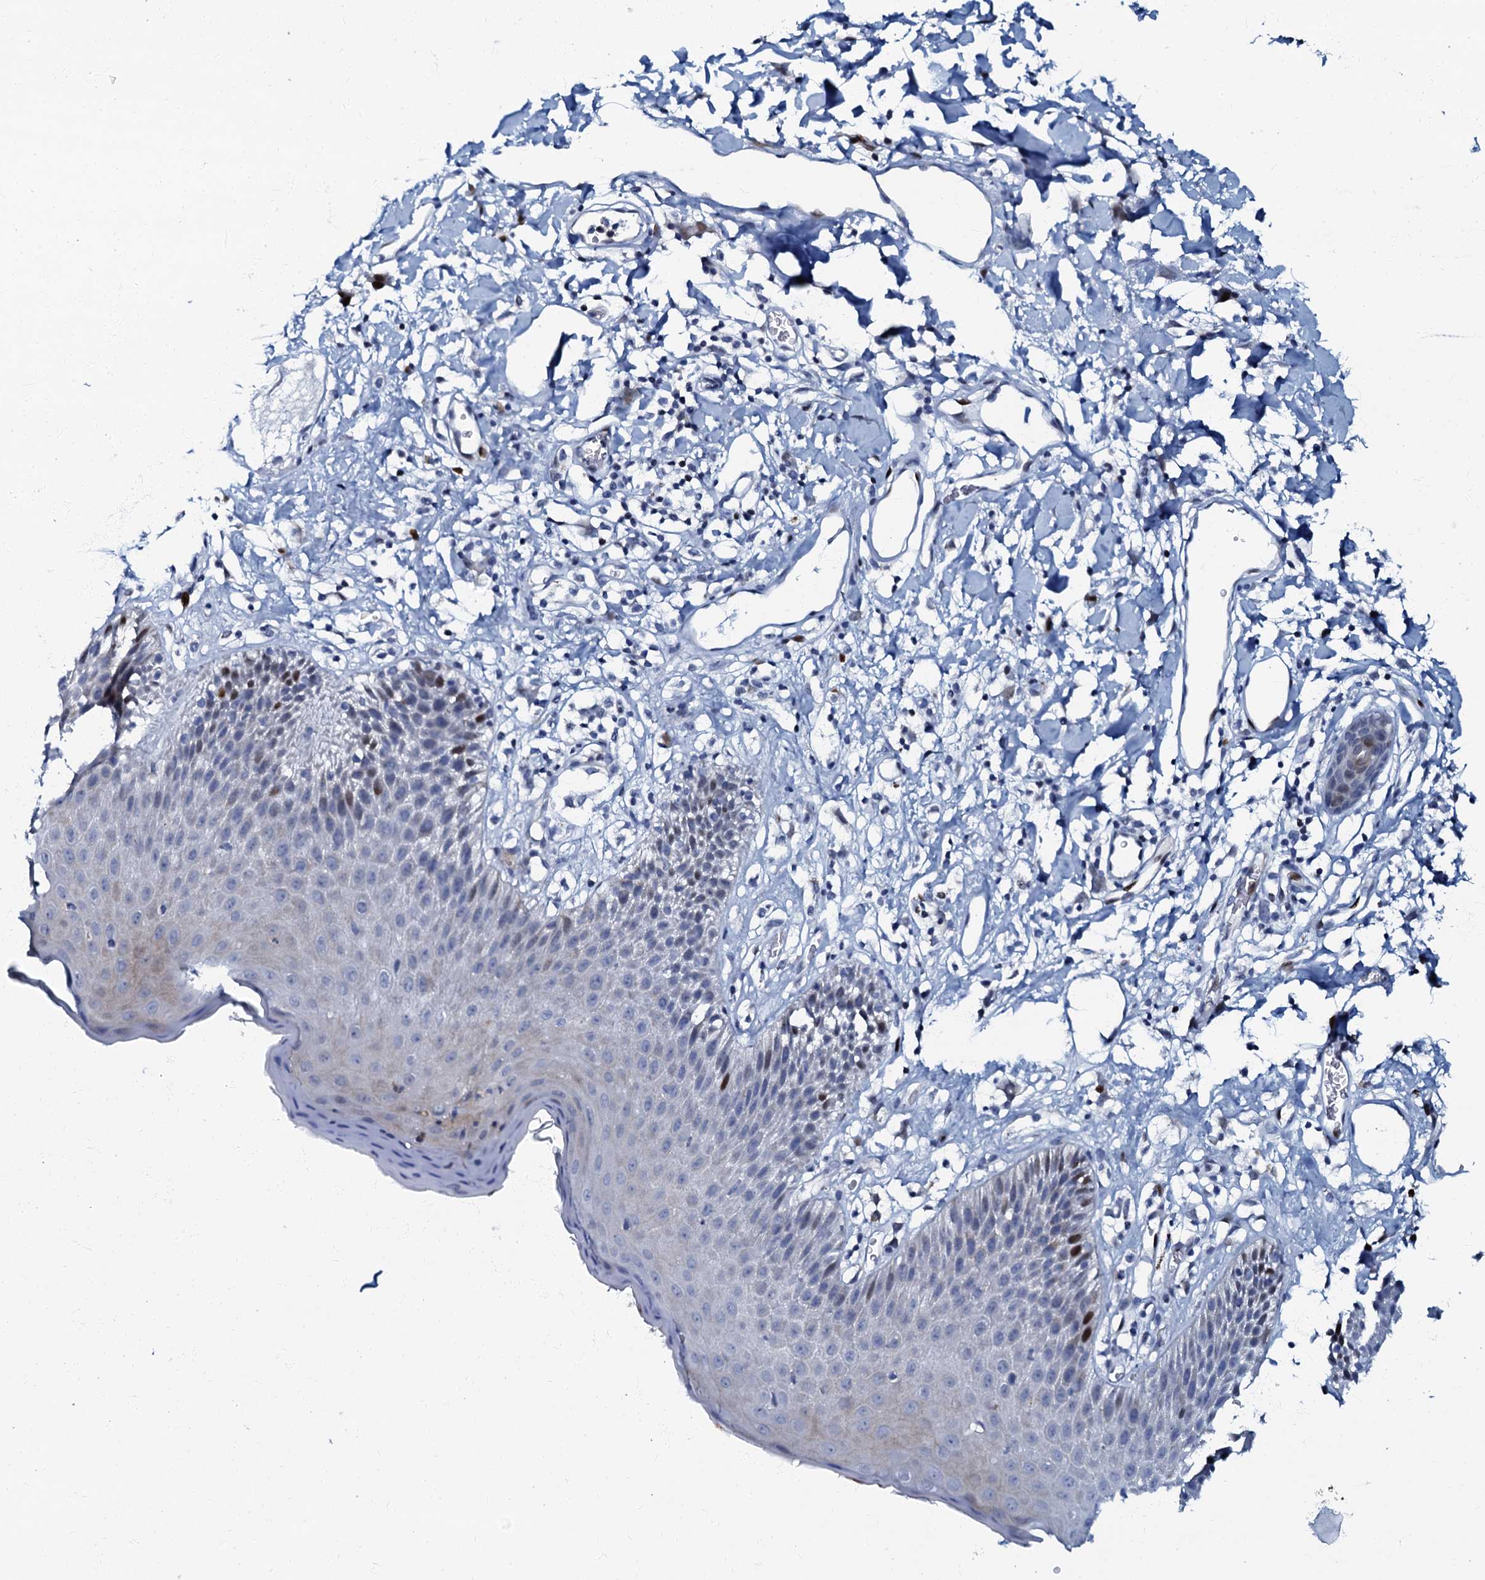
{"staining": {"intensity": "moderate", "quantity": "<25%", "location": "cytoplasmic/membranous,nuclear"}, "tissue": "skin", "cell_type": "Epidermal cells", "image_type": "normal", "snomed": [{"axis": "morphology", "description": "Normal tissue, NOS"}, {"axis": "topography", "description": "Vulva"}], "caption": "Moderate cytoplasmic/membranous,nuclear staining is identified in approximately <25% of epidermal cells in normal skin.", "gene": "MFSD5", "patient": {"sex": "female", "age": 68}}